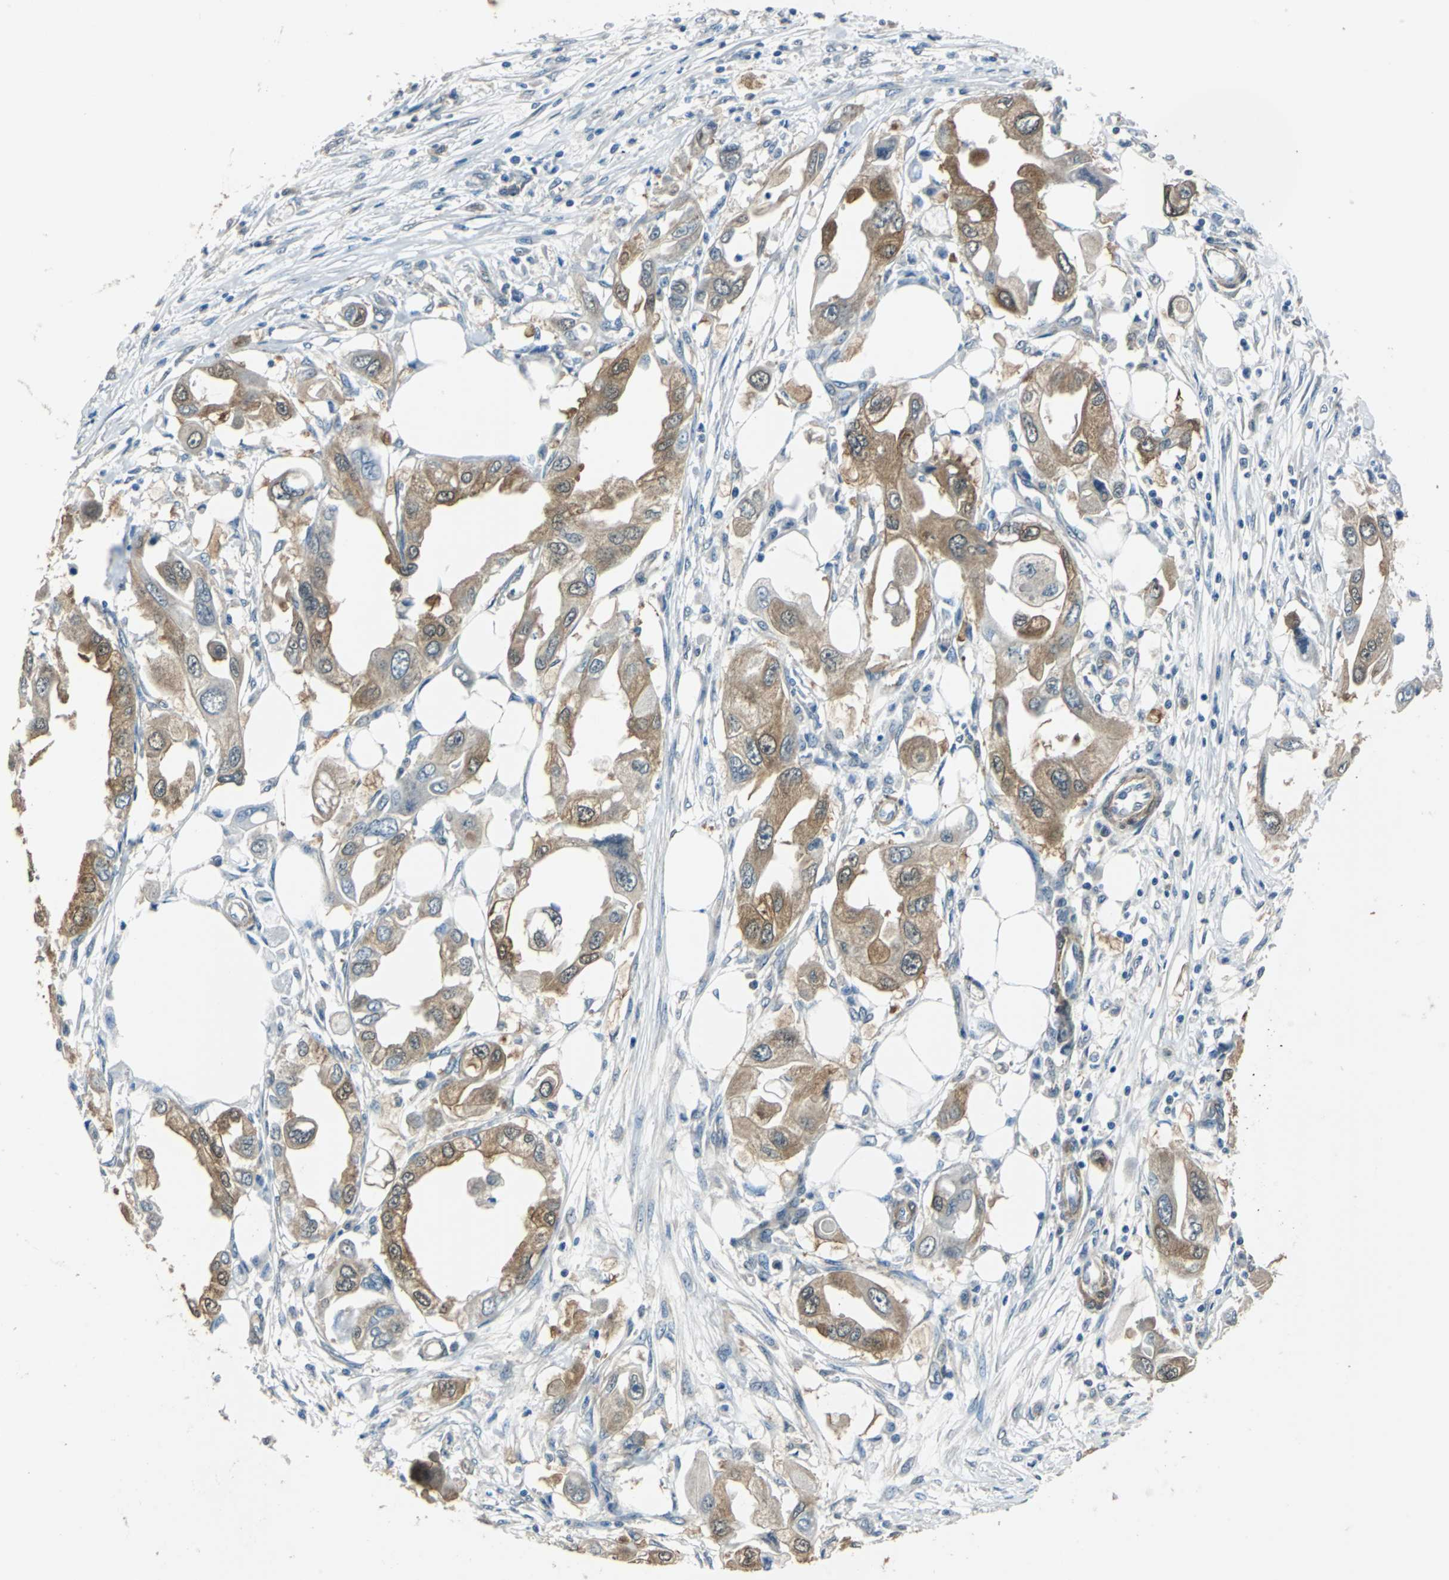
{"staining": {"intensity": "moderate", "quantity": ">75%", "location": "cytoplasmic/membranous"}, "tissue": "endometrial cancer", "cell_type": "Tumor cells", "image_type": "cancer", "snomed": [{"axis": "morphology", "description": "Adenocarcinoma, NOS"}, {"axis": "topography", "description": "Endometrium"}], "caption": "About >75% of tumor cells in human endometrial cancer (adenocarcinoma) exhibit moderate cytoplasmic/membranous protein staining as visualized by brown immunohistochemical staining.", "gene": "FKBP4", "patient": {"sex": "female", "age": 67}}